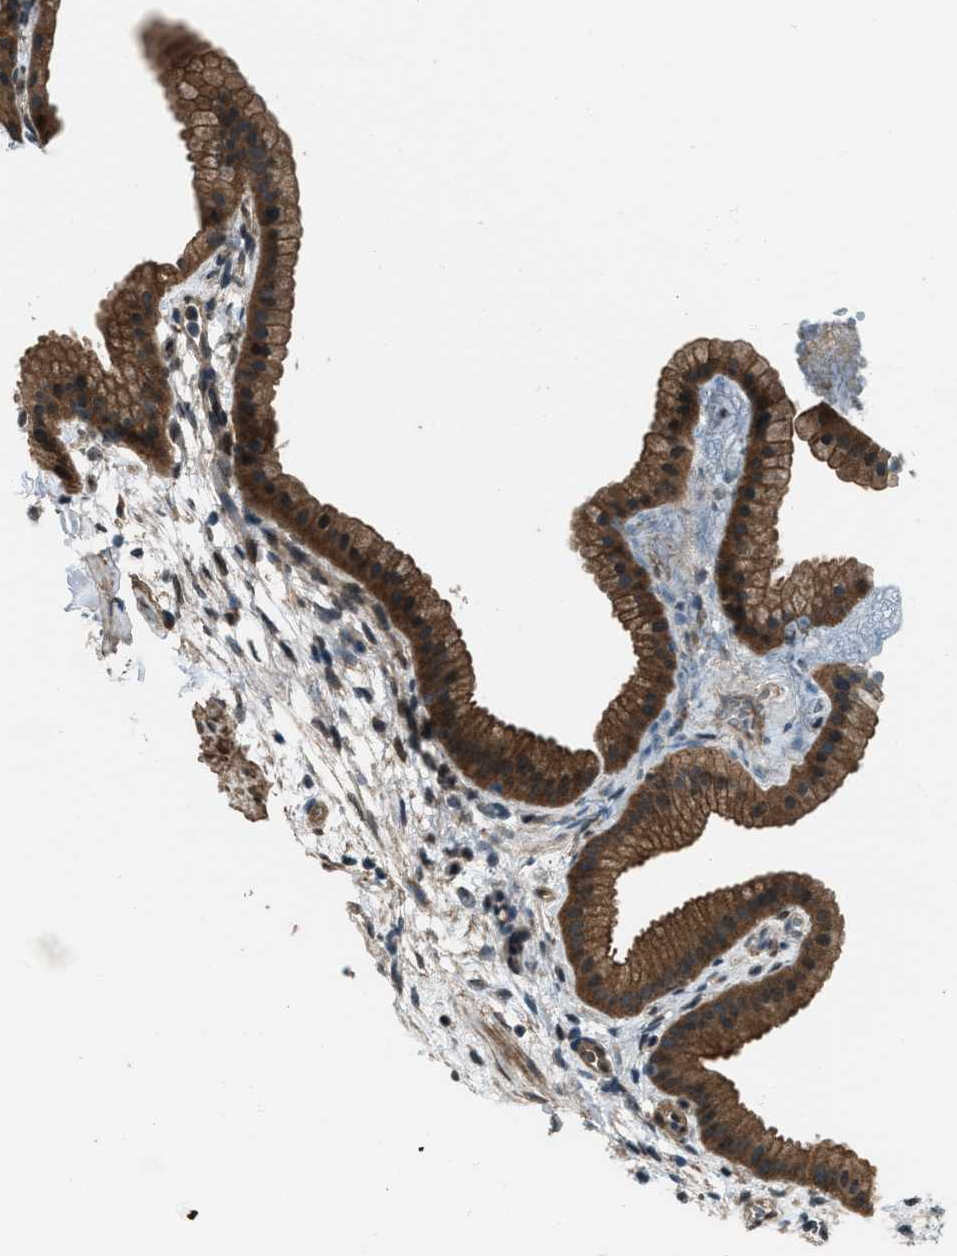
{"staining": {"intensity": "strong", "quantity": ">75%", "location": "cytoplasmic/membranous"}, "tissue": "gallbladder", "cell_type": "Glandular cells", "image_type": "normal", "snomed": [{"axis": "morphology", "description": "Normal tissue, NOS"}, {"axis": "topography", "description": "Gallbladder"}], "caption": "High-magnification brightfield microscopy of benign gallbladder stained with DAB (3,3'-diaminobenzidine) (brown) and counterstained with hematoxylin (blue). glandular cells exhibit strong cytoplasmic/membranous positivity is present in about>75% of cells. Immunohistochemistry stains the protein in brown and the nuclei are stained blue.", "gene": "SVIL", "patient": {"sex": "female", "age": 64}}